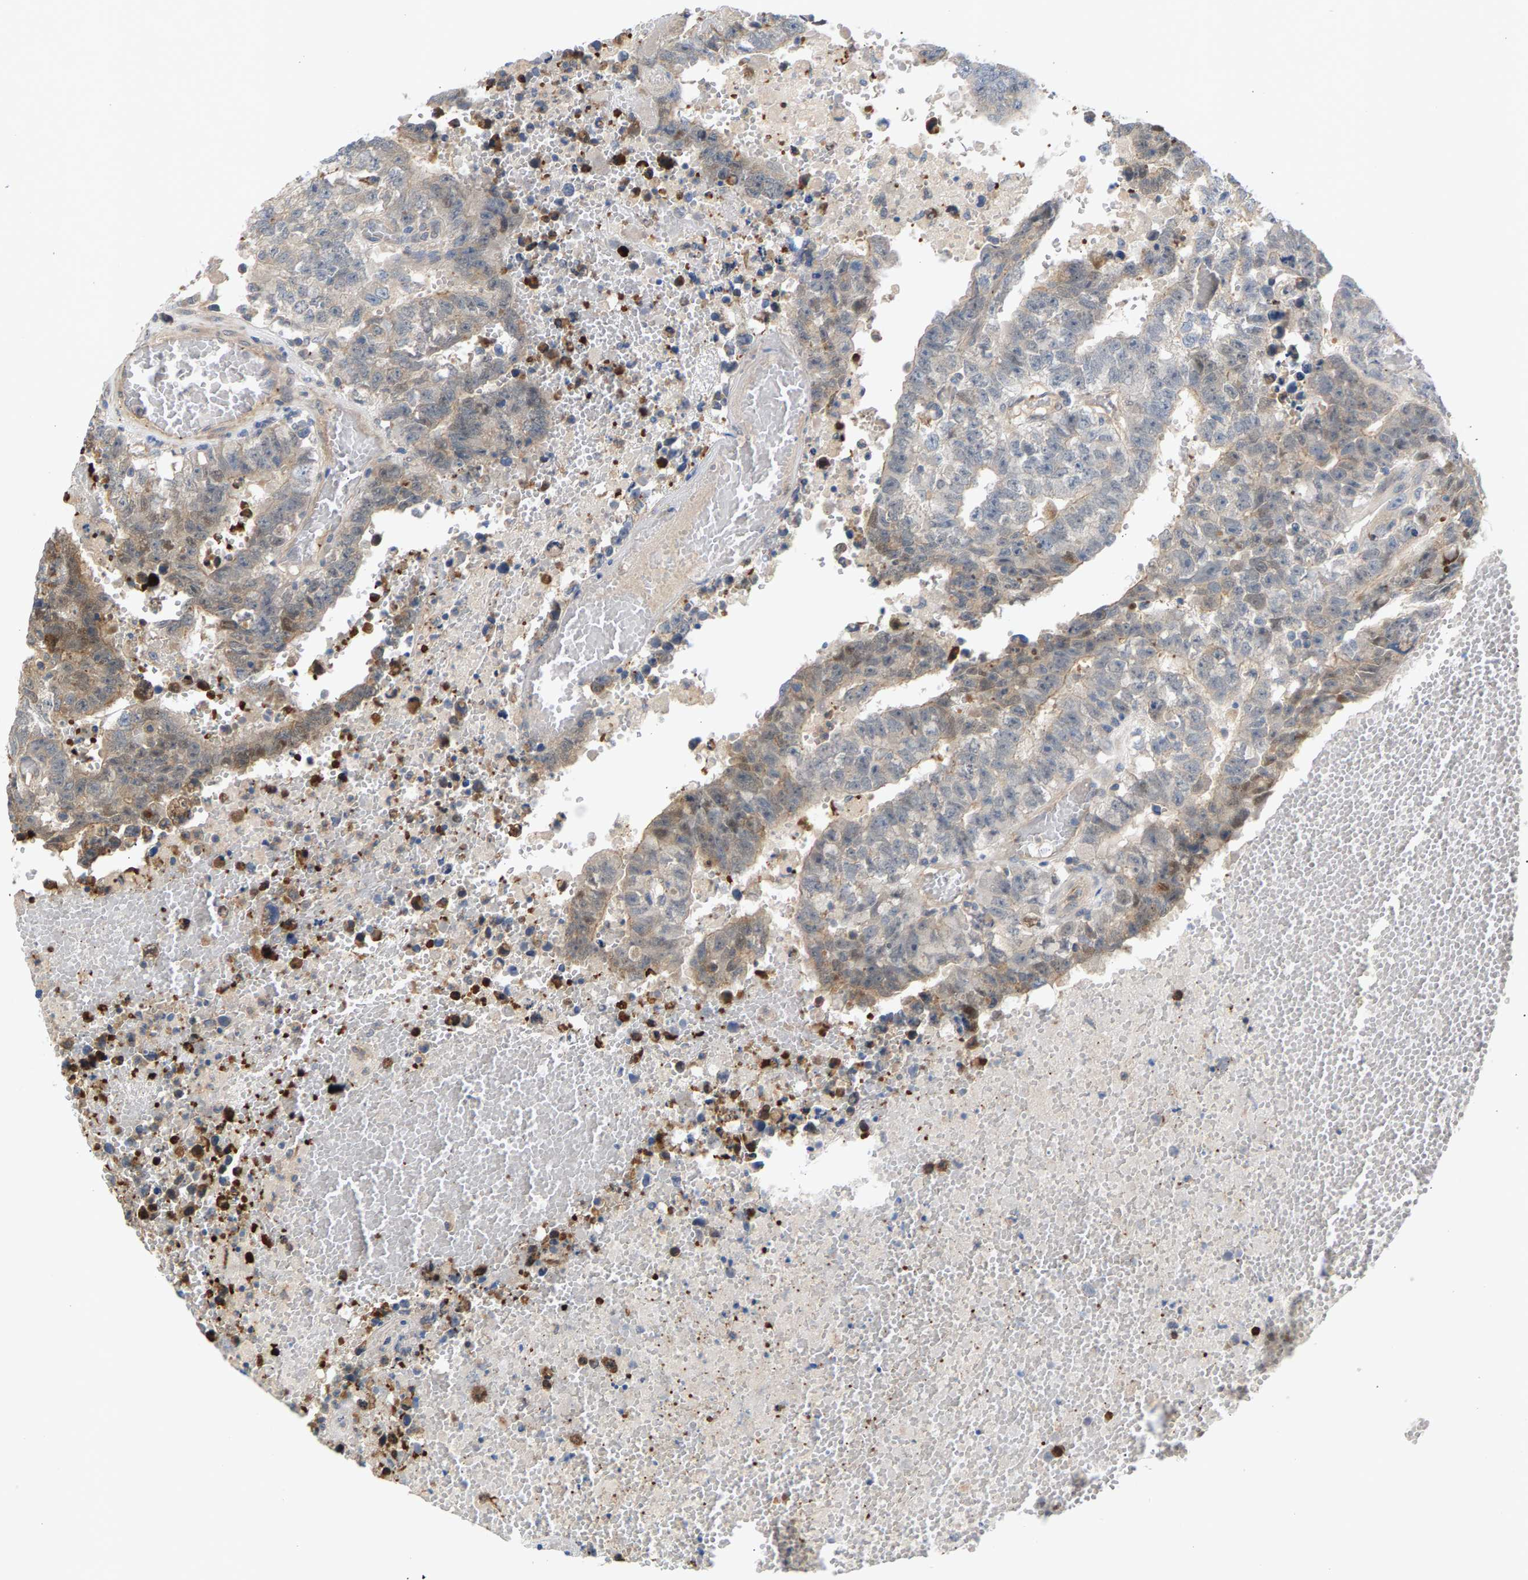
{"staining": {"intensity": "weak", "quantity": "<25%", "location": "cytoplasmic/membranous"}, "tissue": "testis cancer", "cell_type": "Tumor cells", "image_type": "cancer", "snomed": [{"axis": "morphology", "description": "Carcinoma, Embryonal, NOS"}, {"axis": "topography", "description": "Testis"}], "caption": "A photomicrograph of testis embryonal carcinoma stained for a protein reveals no brown staining in tumor cells.", "gene": "KRTAP27-1", "patient": {"sex": "male", "age": 25}}